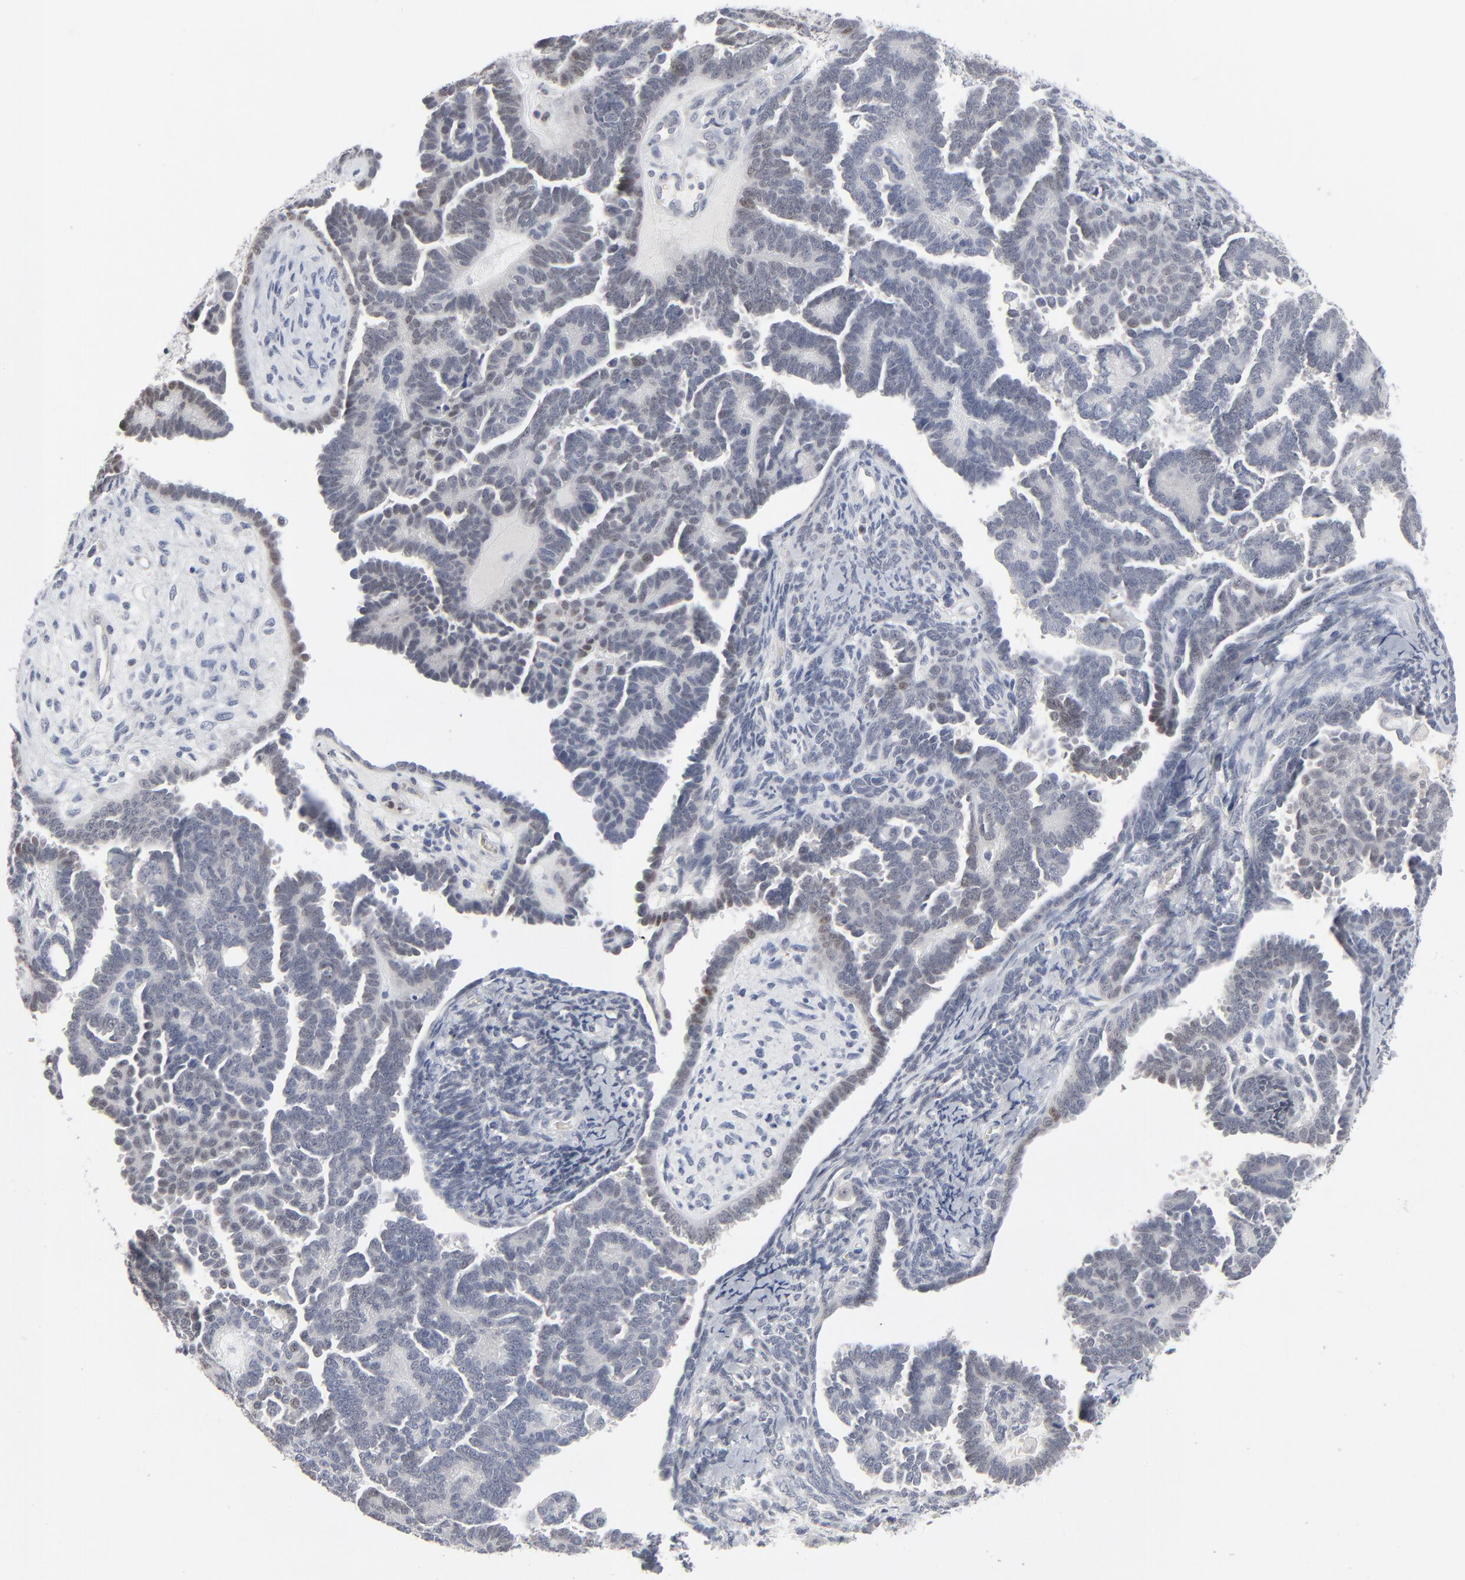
{"staining": {"intensity": "negative", "quantity": "none", "location": "none"}, "tissue": "endometrial cancer", "cell_type": "Tumor cells", "image_type": "cancer", "snomed": [{"axis": "morphology", "description": "Neoplasm, malignant, NOS"}, {"axis": "topography", "description": "Endometrium"}], "caption": "Immunohistochemistry (IHC) of endometrial cancer (neoplasm (malignant)) exhibits no staining in tumor cells.", "gene": "FOXN2", "patient": {"sex": "female", "age": 74}}